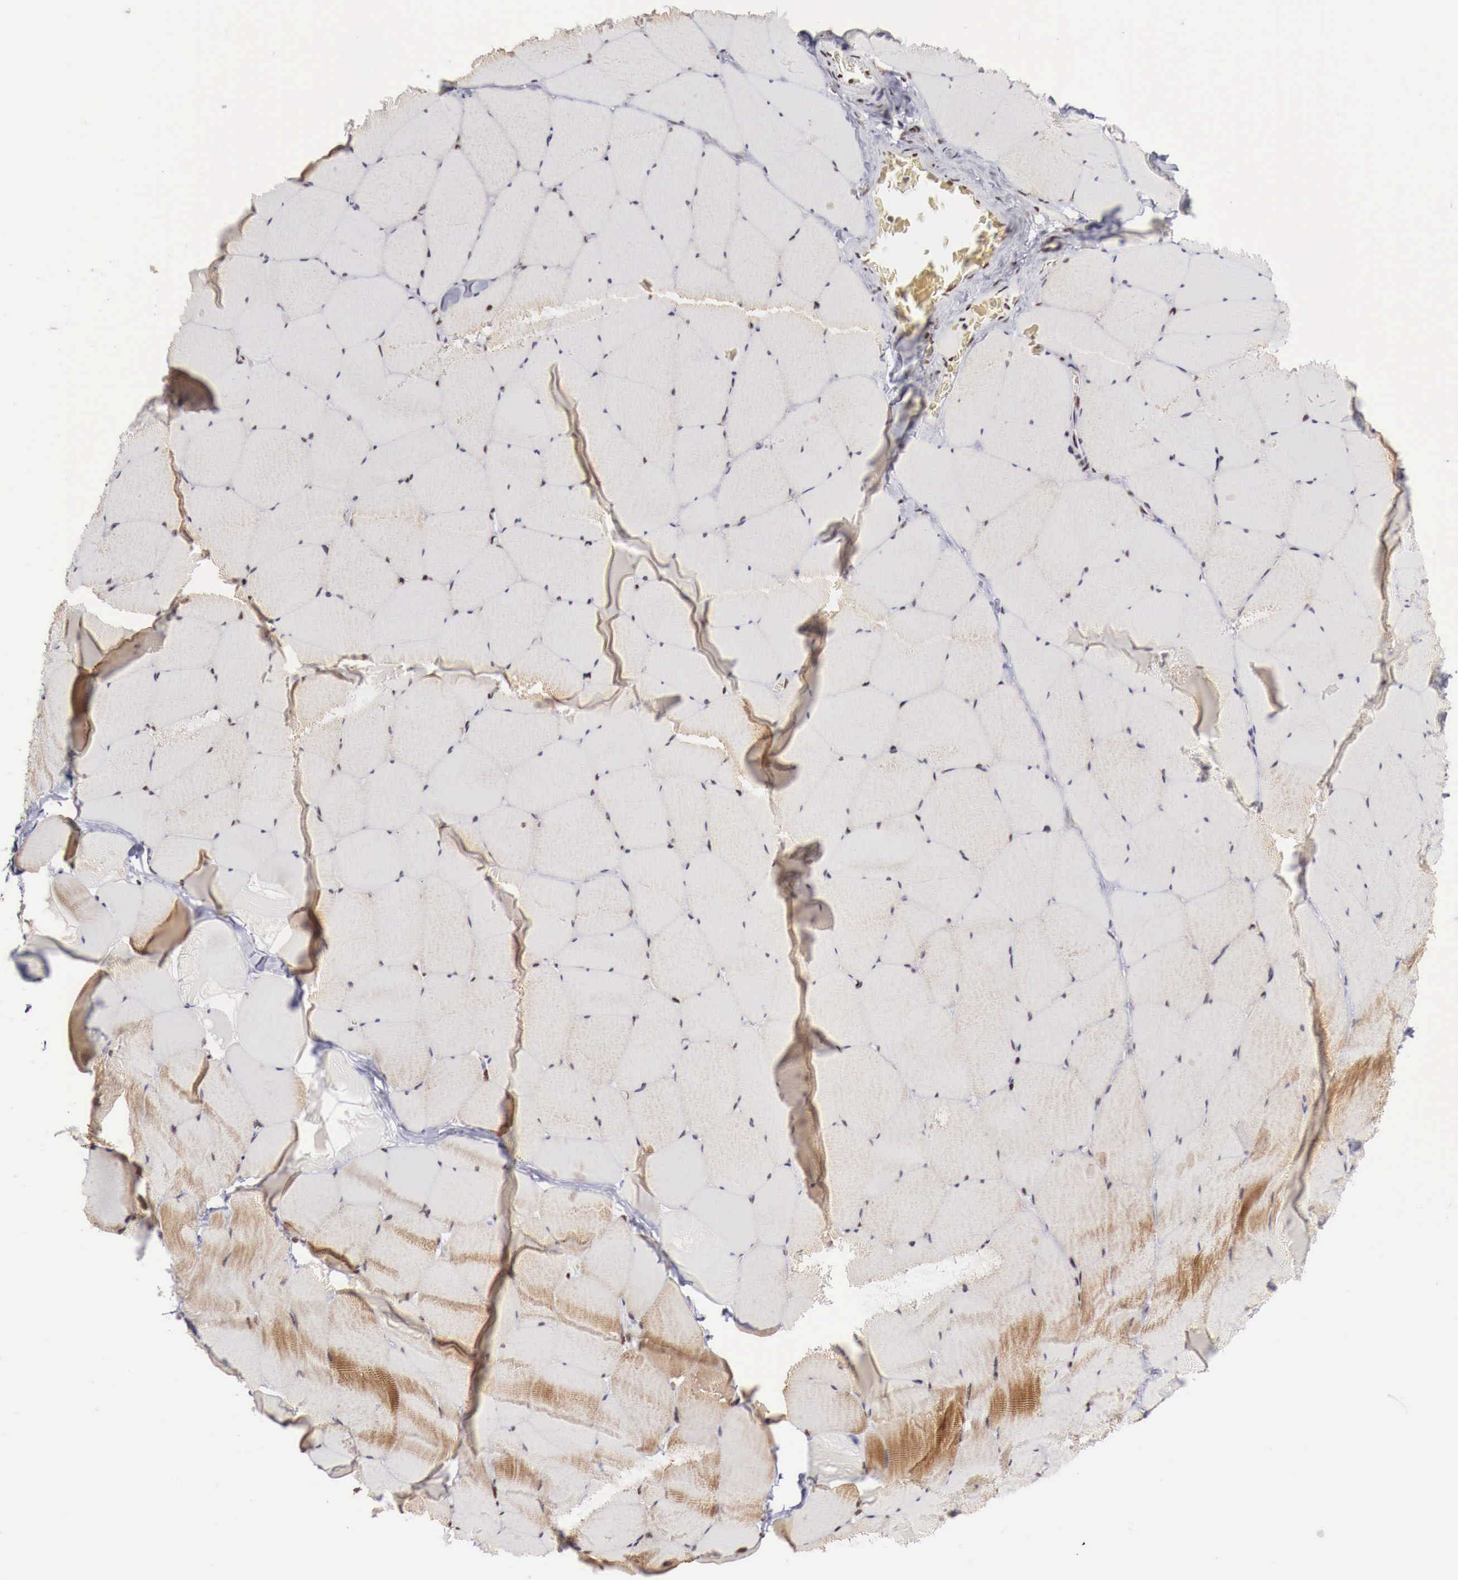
{"staining": {"intensity": "strong", "quantity": ">75%", "location": "cytoplasmic/membranous"}, "tissue": "skeletal muscle", "cell_type": "Myocytes", "image_type": "normal", "snomed": [{"axis": "morphology", "description": "Normal tissue, NOS"}, {"axis": "topography", "description": "Skeletal muscle"}, {"axis": "topography", "description": "Salivary gland"}], "caption": "Immunohistochemistry histopathology image of normal skeletal muscle: skeletal muscle stained using immunohistochemistry (IHC) displays high levels of strong protein expression localized specifically in the cytoplasmic/membranous of myocytes, appearing as a cytoplasmic/membranous brown color.", "gene": "PHF14", "patient": {"sex": "male", "age": 62}}